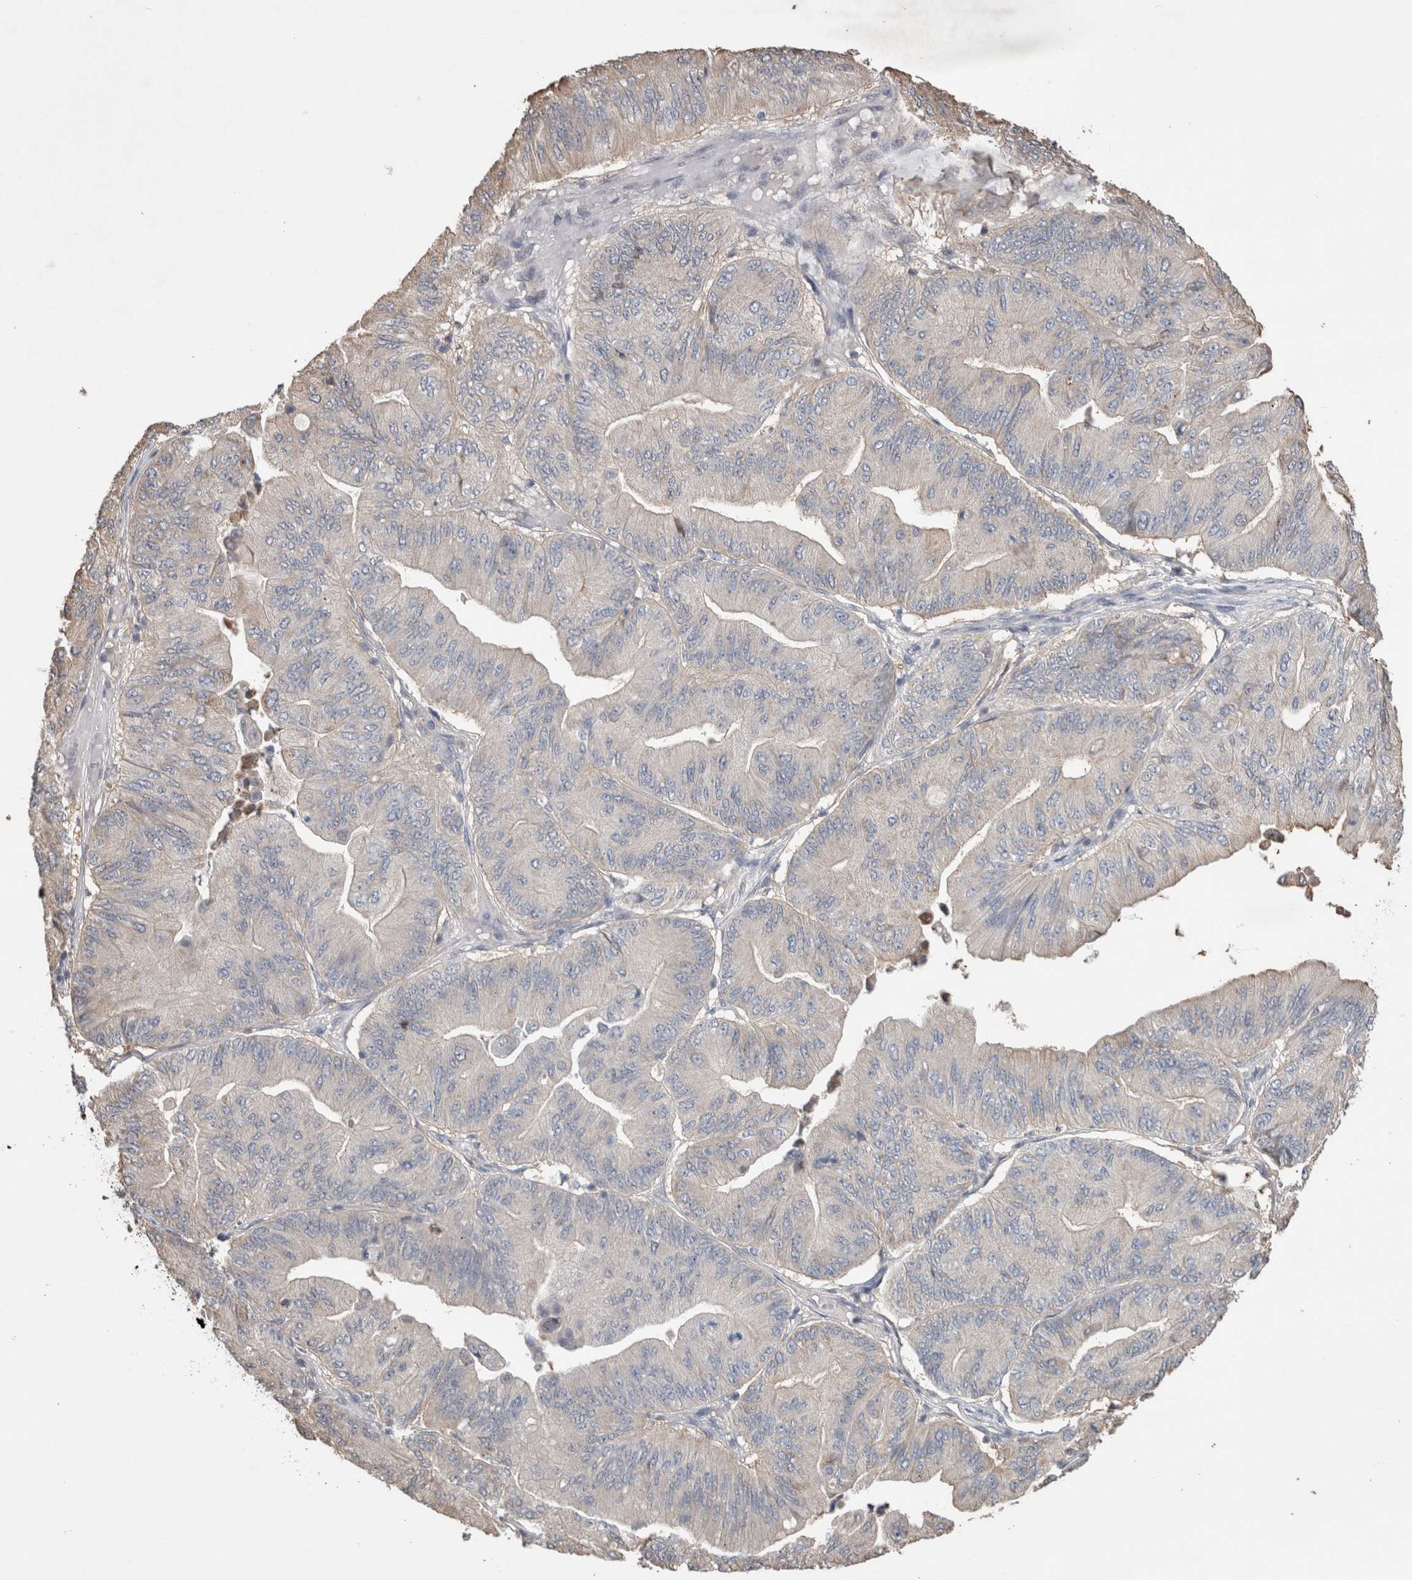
{"staining": {"intensity": "strong", "quantity": "<25%", "location": "cytoplasmic/membranous"}, "tissue": "ovarian cancer", "cell_type": "Tumor cells", "image_type": "cancer", "snomed": [{"axis": "morphology", "description": "Cystadenocarcinoma, mucinous, NOS"}, {"axis": "topography", "description": "Ovary"}], "caption": "Immunohistochemical staining of ovarian cancer (mucinous cystadenocarcinoma) reveals medium levels of strong cytoplasmic/membranous protein staining in approximately <25% of tumor cells. (brown staining indicates protein expression, while blue staining denotes nuclei).", "gene": "TRIM5", "patient": {"sex": "female", "age": 61}}